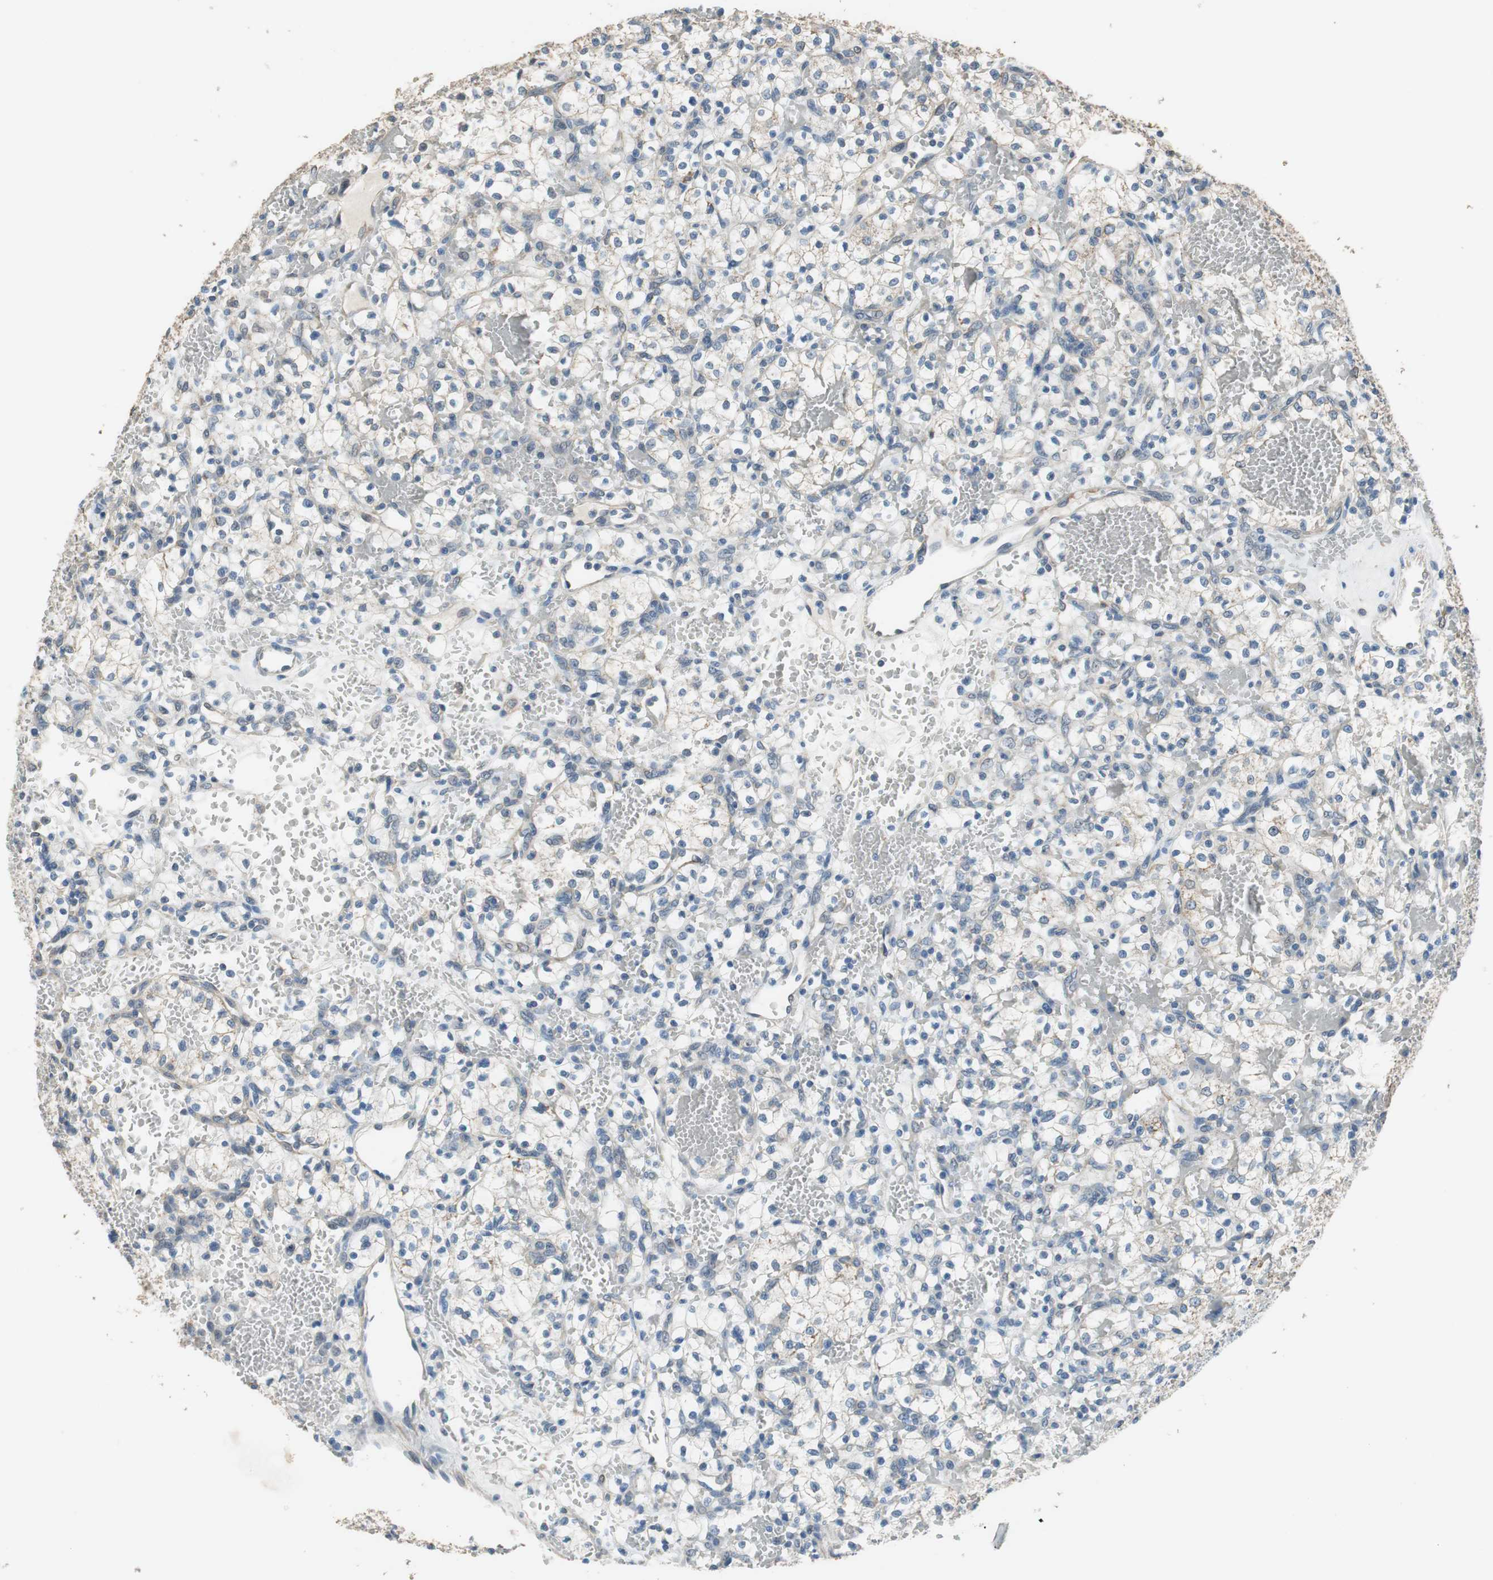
{"staining": {"intensity": "negative", "quantity": "none", "location": "none"}, "tissue": "renal cancer", "cell_type": "Tumor cells", "image_type": "cancer", "snomed": [{"axis": "morphology", "description": "Adenocarcinoma, NOS"}, {"axis": "topography", "description": "Kidney"}], "caption": "The immunohistochemistry image has no significant positivity in tumor cells of adenocarcinoma (renal) tissue. Brightfield microscopy of immunohistochemistry (IHC) stained with DAB (brown) and hematoxylin (blue), captured at high magnification.", "gene": "ALDH4A1", "patient": {"sex": "female", "age": 60}}